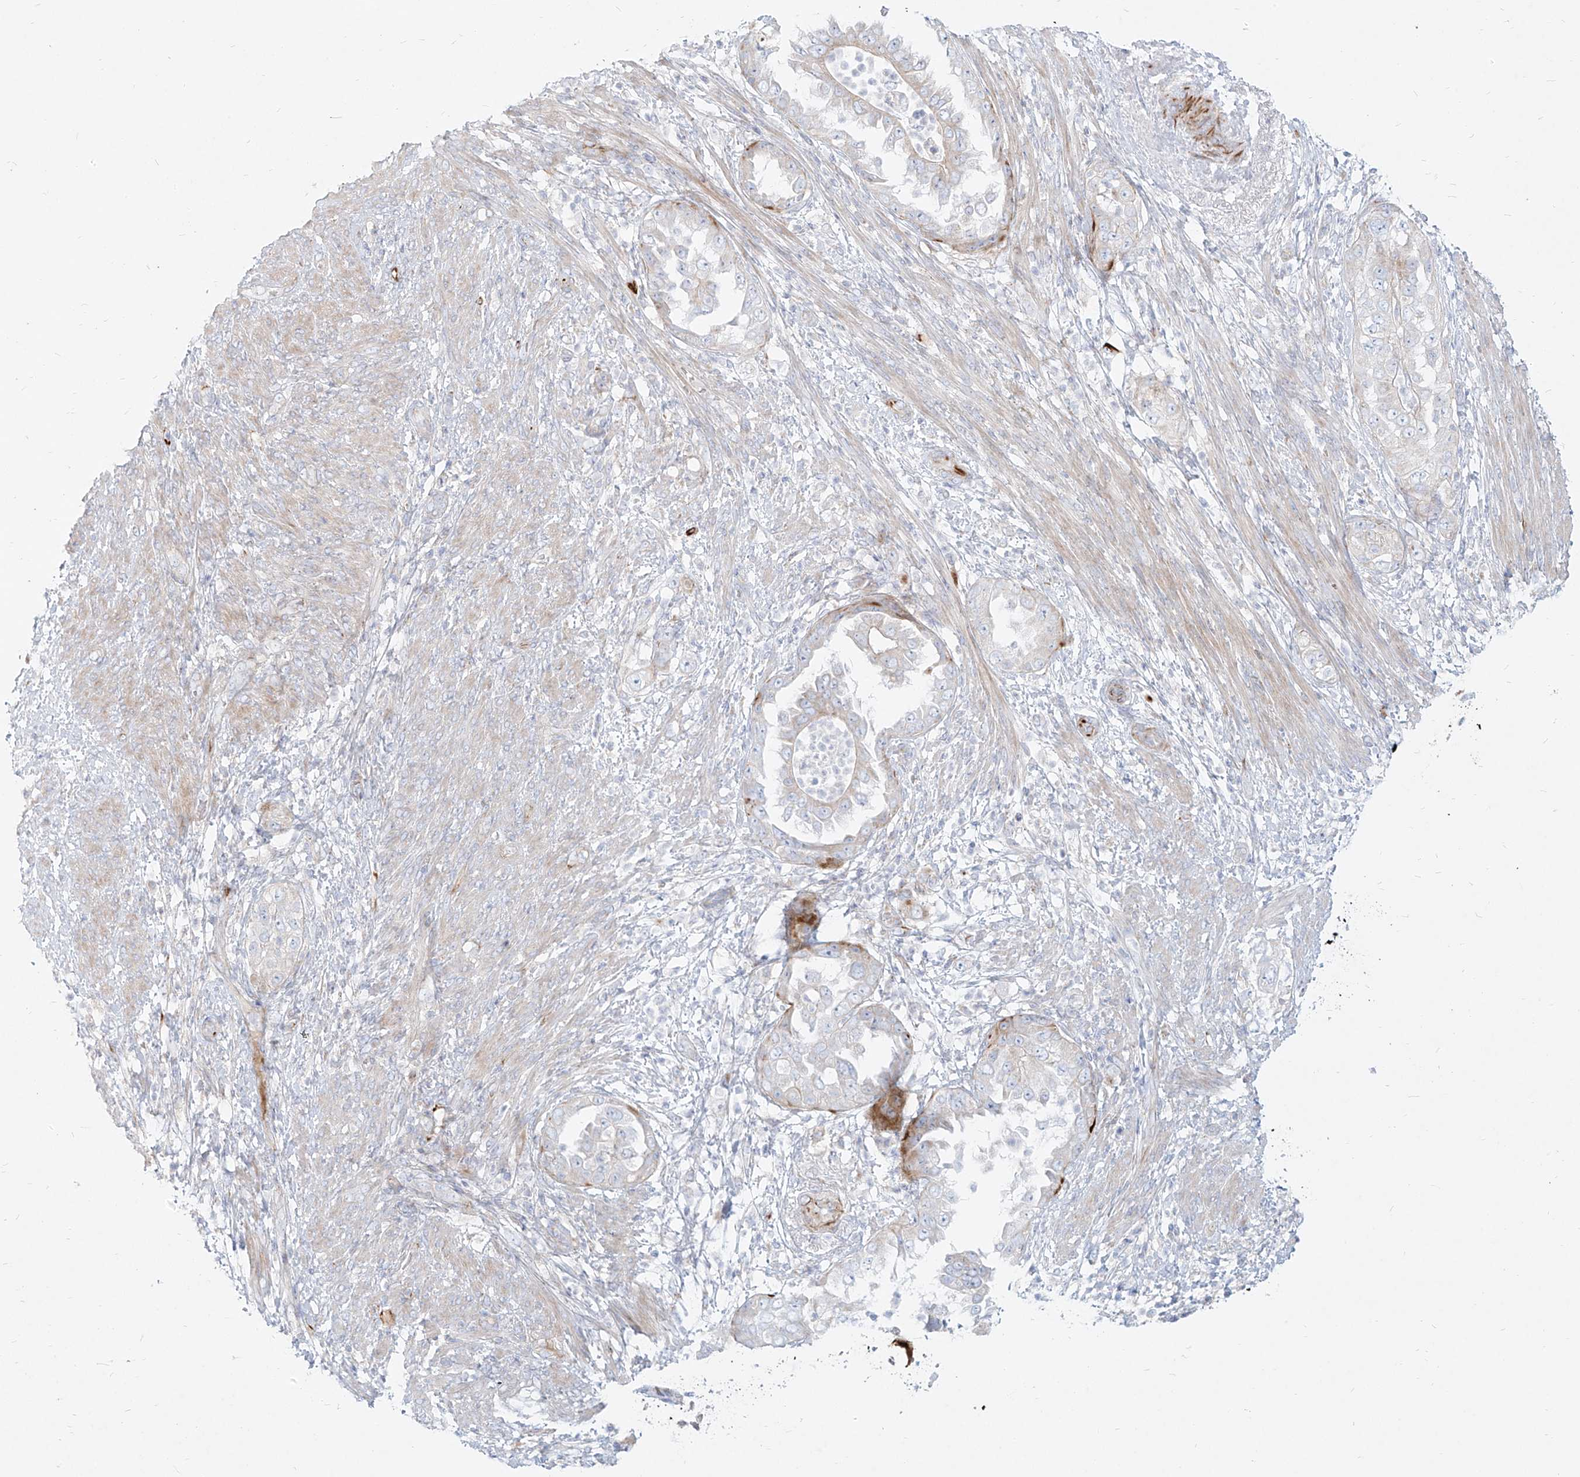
{"staining": {"intensity": "weak", "quantity": "<25%", "location": "cytoplasmic/membranous"}, "tissue": "endometrial cancer", "cell_type": "Tumor cells", "image_type": "cancer", "snomed": [{"axis": "morphology", "description": "Adenocarcinoma, NOS"}, {"axis": "topography", "description": "Endometrium"}], "caption": "A photomicrograph of human endometrial cancer (adenocarcinoma) is negative for staining in tumor cells.", "gene": "MTX2", "patient": {"sex": "female", "age": 85}}